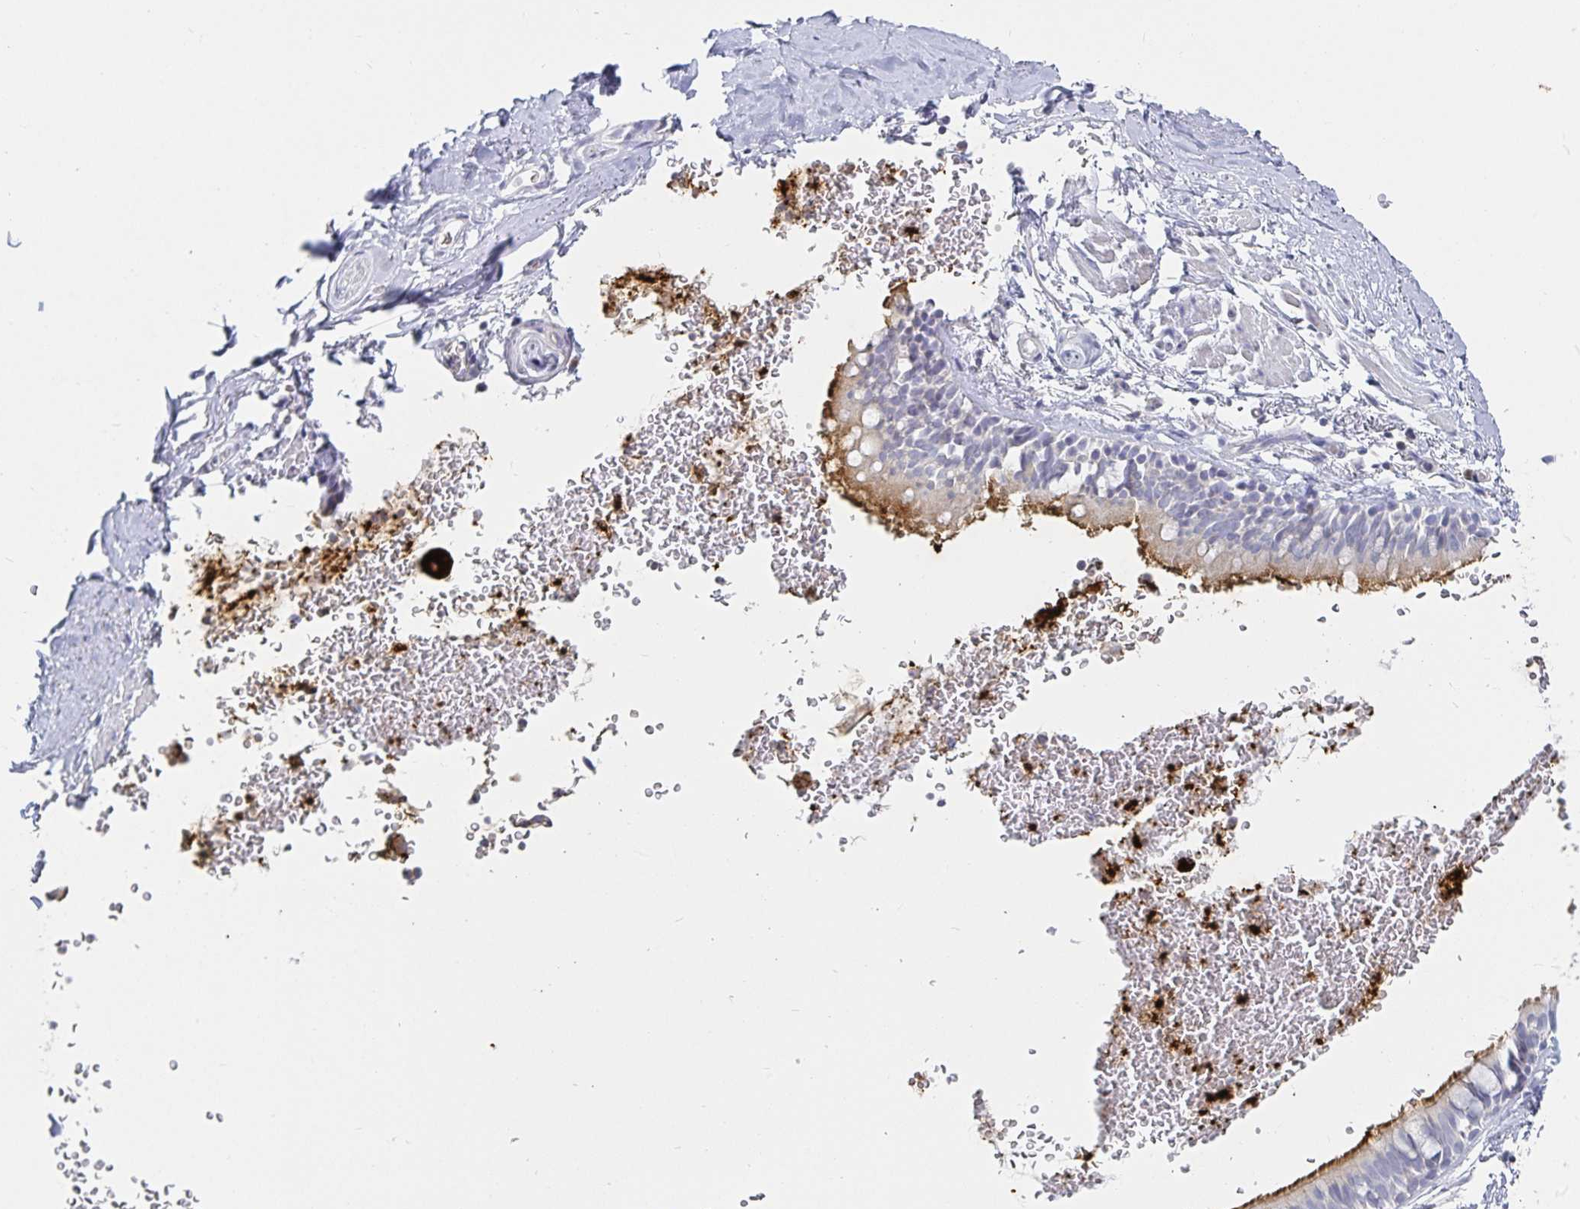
{"staining": {"intensity": "strong", "quantity": "<25%", "location": "cytoplasmic/membranous"}, "tissue": "soft tissue", "cell_type": "Chondrocytes", "image_type": "normal", "snomed": [{"axis": "morphology", "description": "Normal tissue, NOS"}, {"axis": "topography", "description": "Lymph node"}, {"axis": "topography", "description": "Cartilage tissue"}, {"axis": "topography", "description": "Bronchus"}], "caption": "Strong cytoplasmic/membranous protein expression is identified in about <25% of chondrocytes in soft tissue. (DAB = brown stain, brightfield microscopy at high magnification).", "gene": "SFTPA1", "patient": {"sex": "female", "age": 70}}